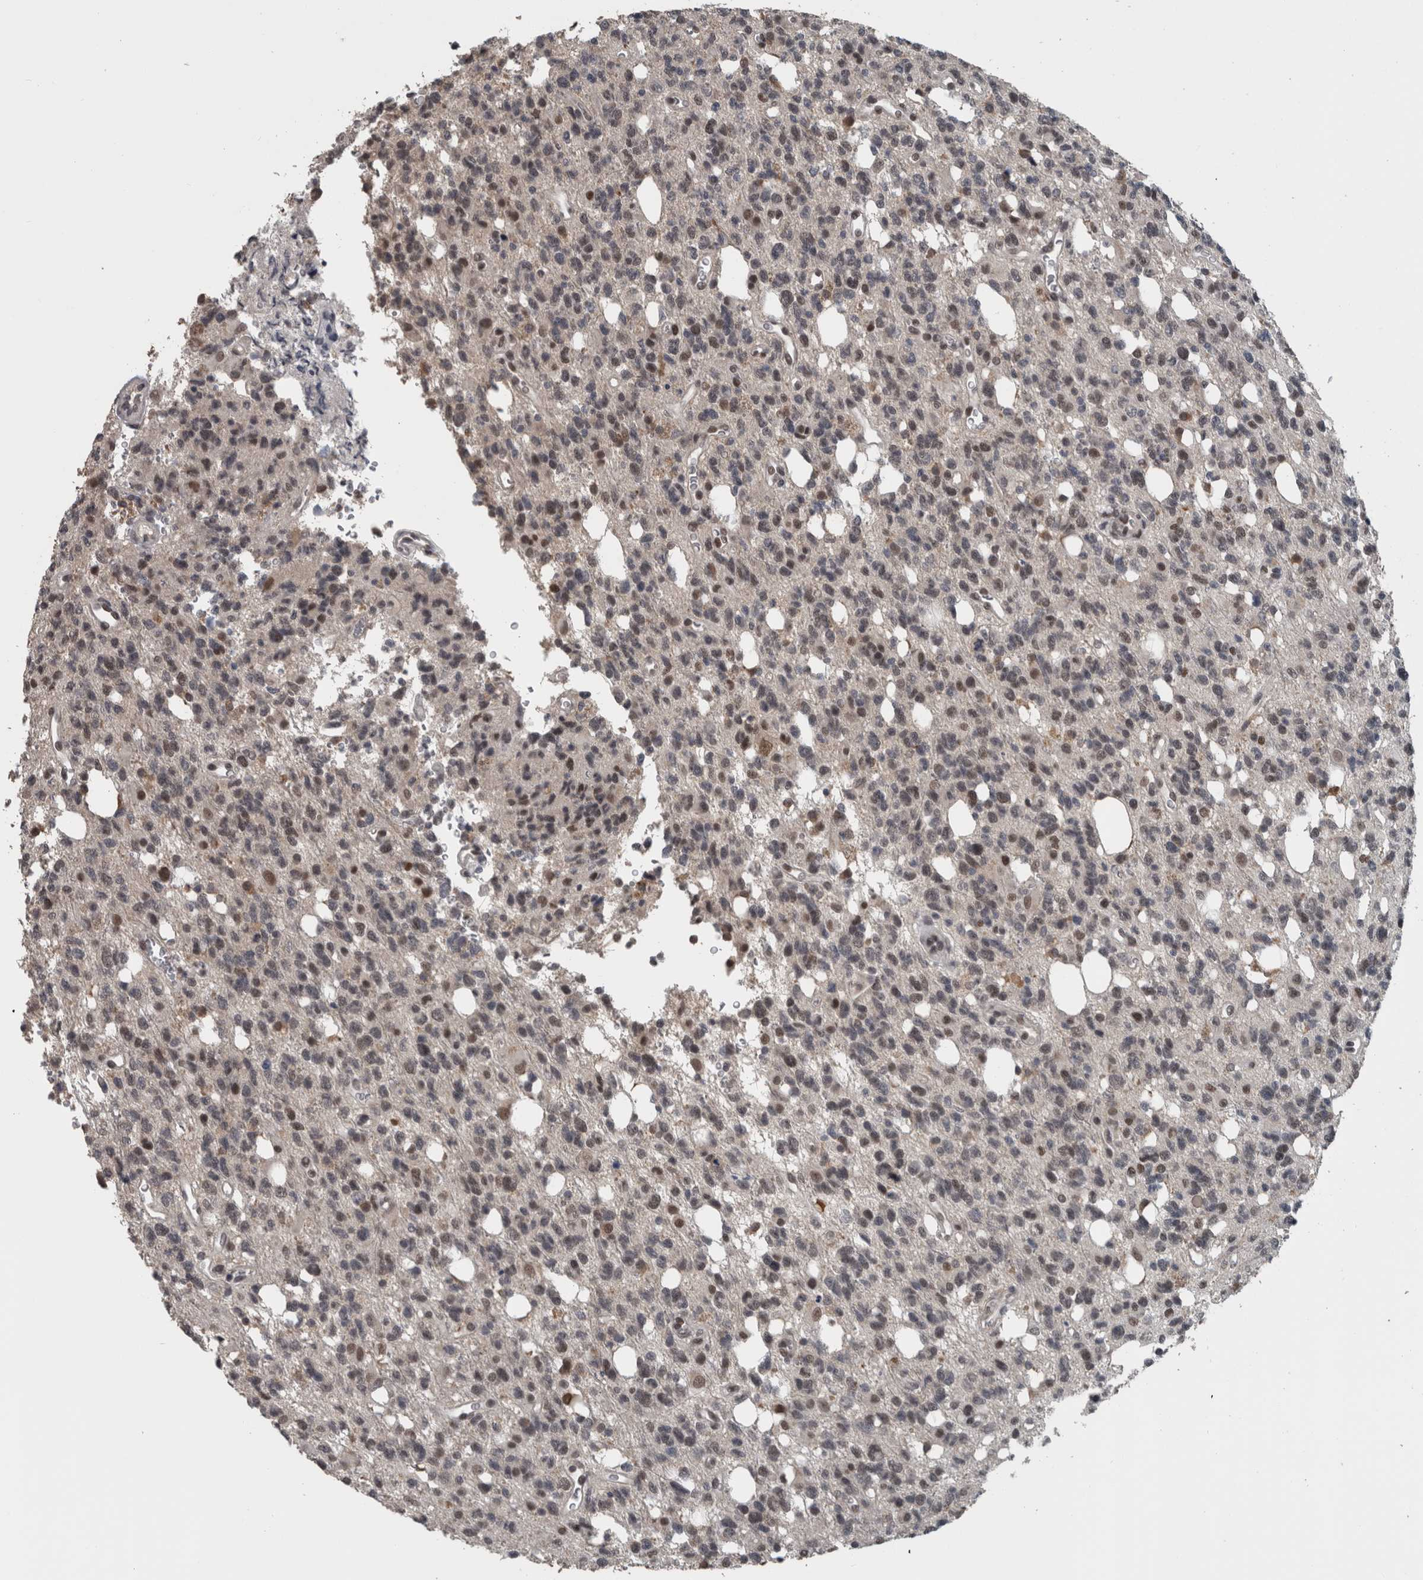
{"staining": {"intensity": "weak", "quantity": "25%-75%", "location": "nuclear"}, "tissue": "glioma", "cell_type": "Tumor cells", "image_type": "cancer", "snomed": [{"axis": "morphology", "description": "Glioma, malignant, High grade"}, {"axis": "topography", "description": "Brain"}], "caption": "Immunohistochemical staining of human glioma reveals low levels of weak nuclear staining in about 25%-75% of tumor cells.", "gene": "ZBTB21", "patient": {"sex": "female", "age": 62}}